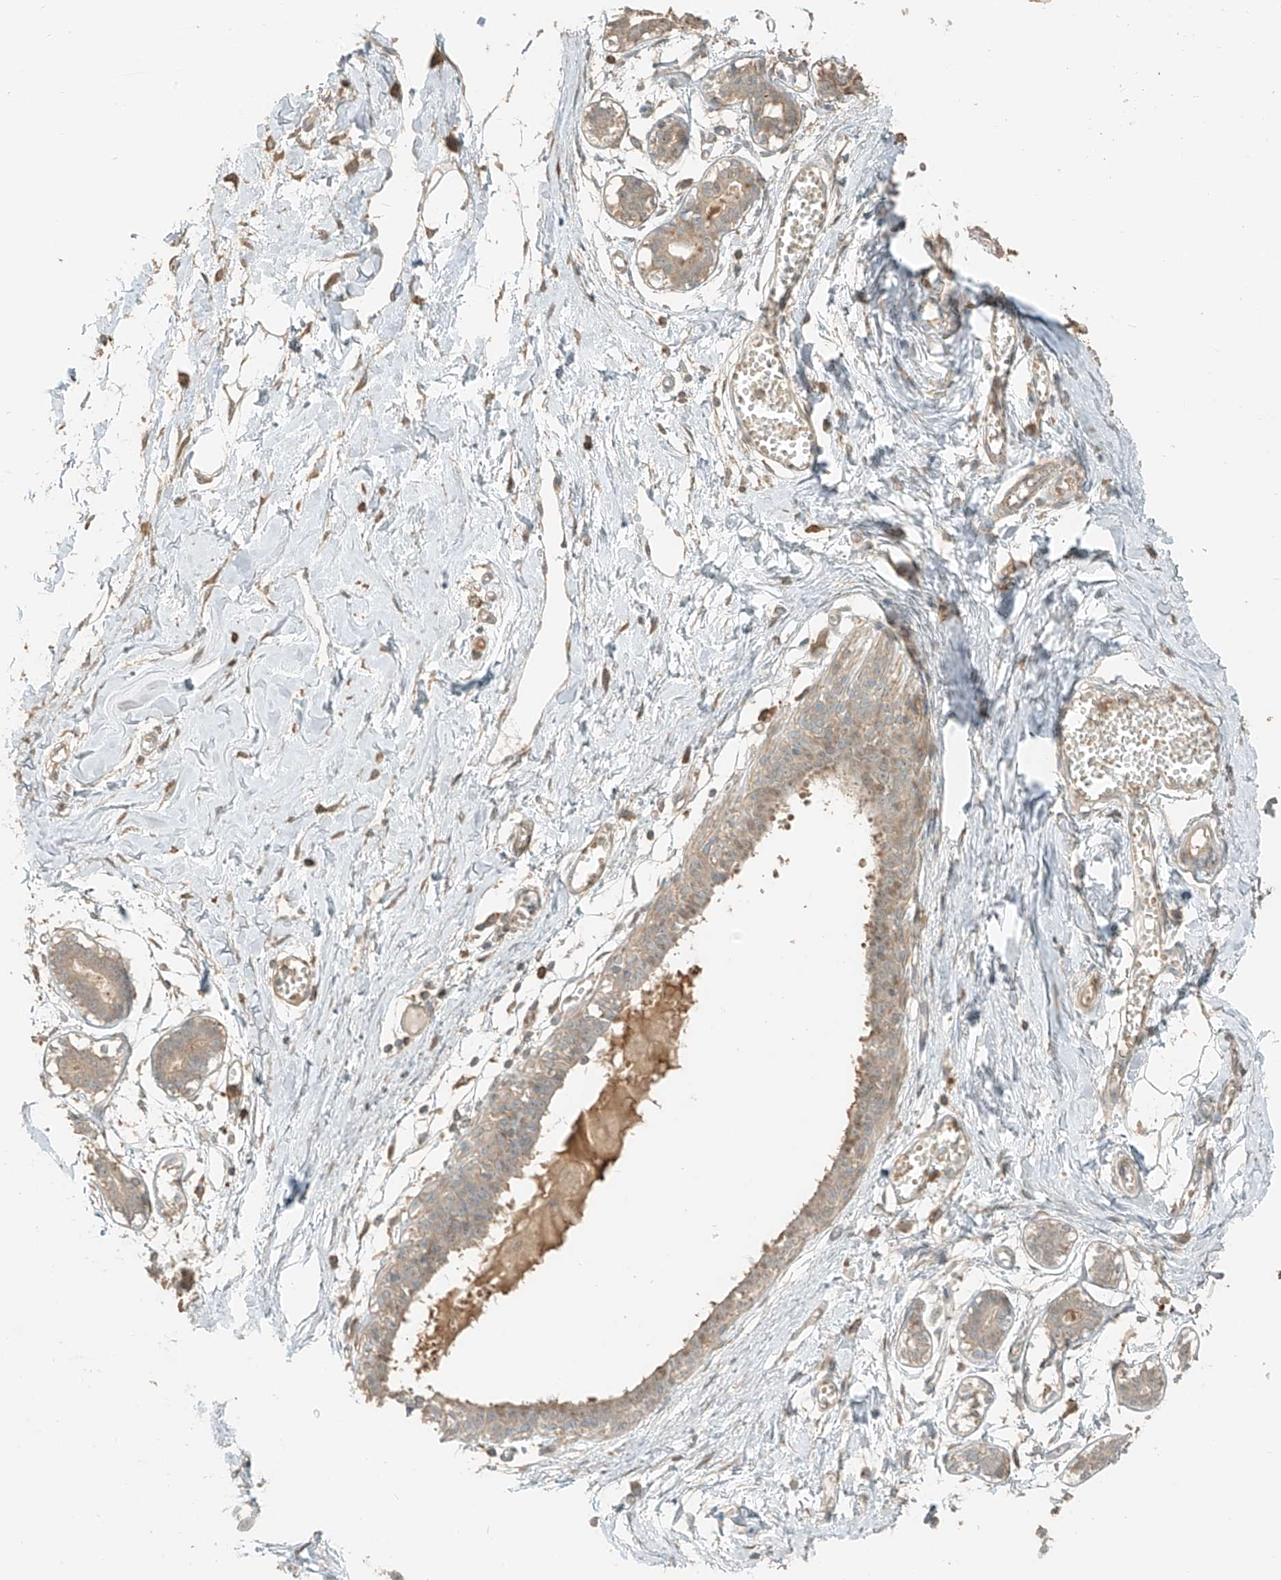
{"staining": {"intensity": "weak", "quantity": ">75%", "location": "cytoplasmic/membranous"}, "tissue": "breast", "cell_type": "Adipocytes", "image_type": "normal", "snomed": [{"axis": "morphology", "description": "Normal tissue, NOS"}, {"axis": "topography", "description": "Breast"}], "caption": "About >75% of adipocytes in unremarkable human breast reveal weak cytoplasmic/membranous protein staining as visualized by brown immunohistochemical staining.", "gene": "RFTN2", "patient": {"sex": "female", "age": 27}}